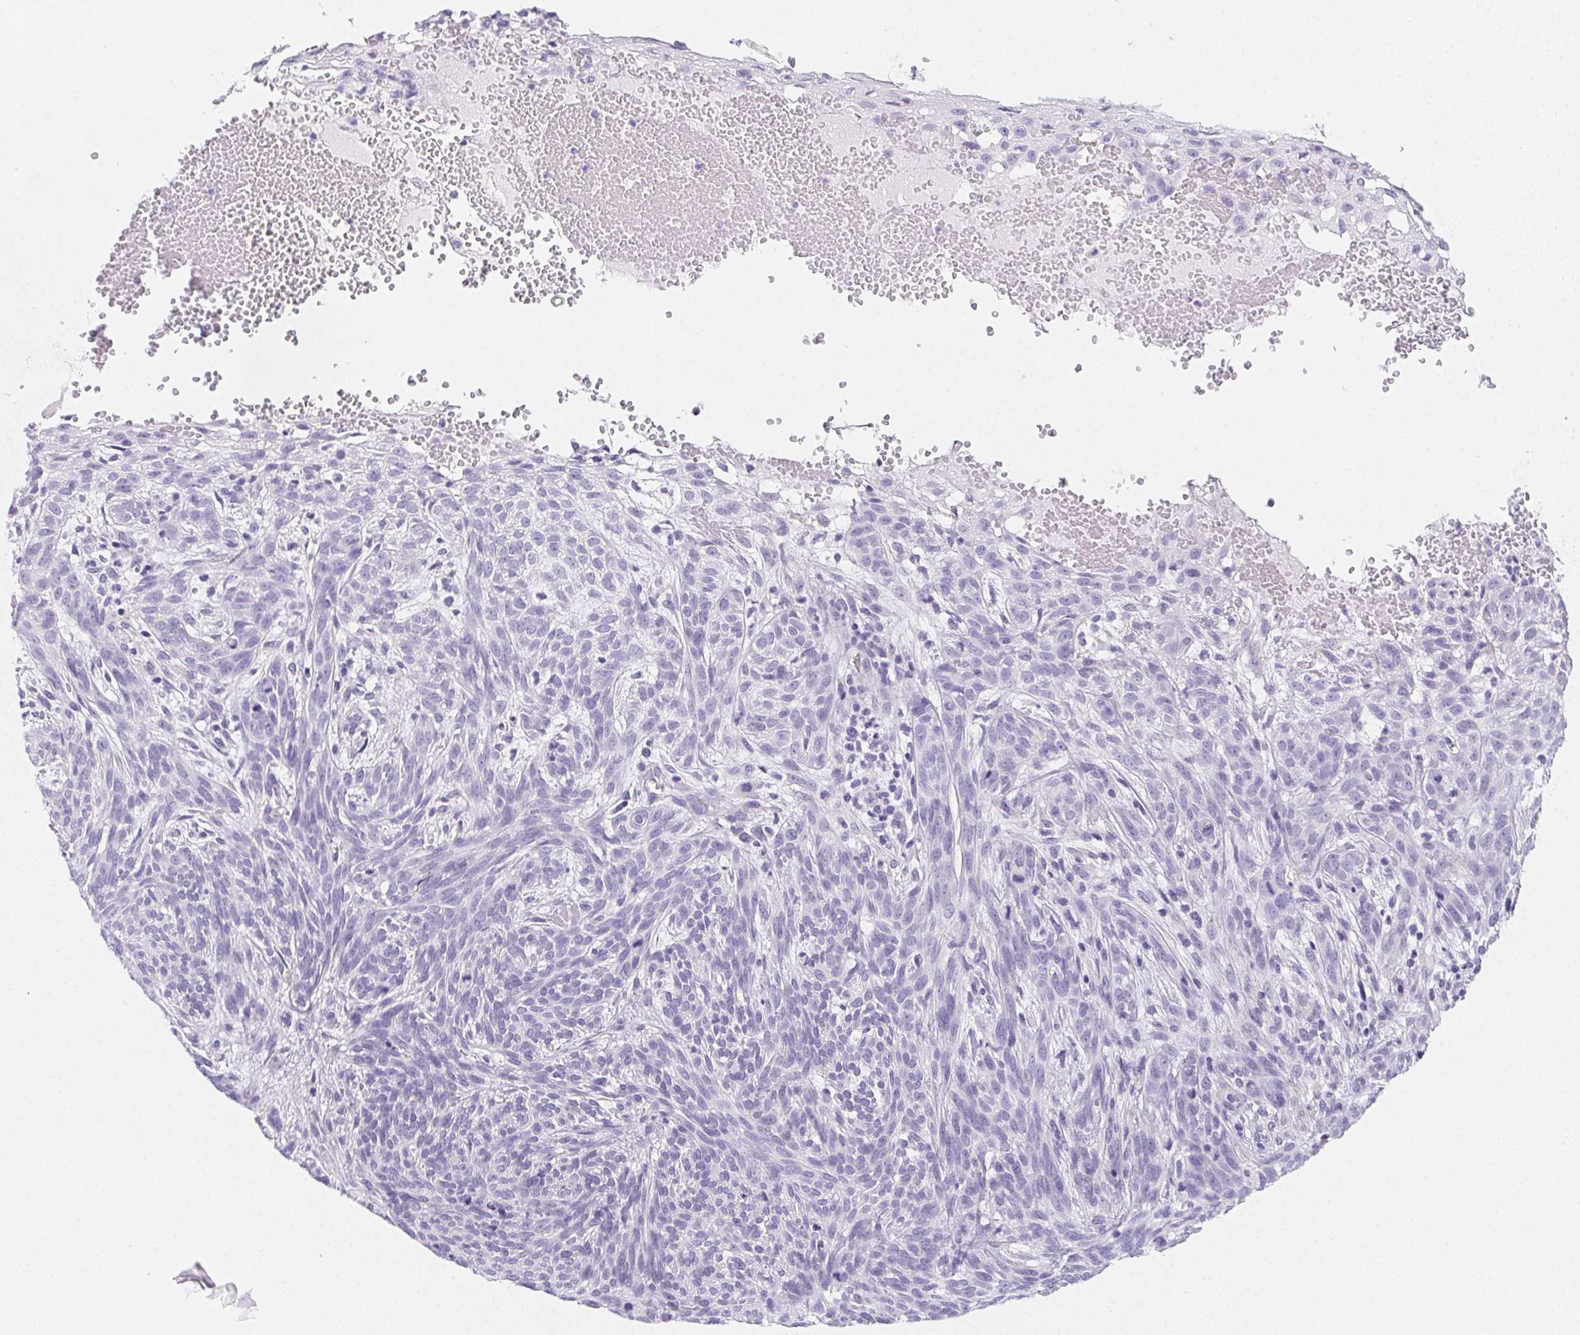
{"staining": {"intensity": "negative", "quantity": "none", "location": "none"}, "tissue": "skin cancer", "cell_type": "Tumor cells", "image_type": "cancer", "snomed": [{"axis": "morphology", "description": "Basal cell carcinoma"}, {"axis": "topography", "description": "Skin"}], "caption": "Tumor cells are negative for brown protein staining in skin basal cell carcinoma. (Immunohistochemistry, brightfield microscopy, high magnification).", "gene": "ZBBX", "patient": {"sex": "male", "age": 84}}